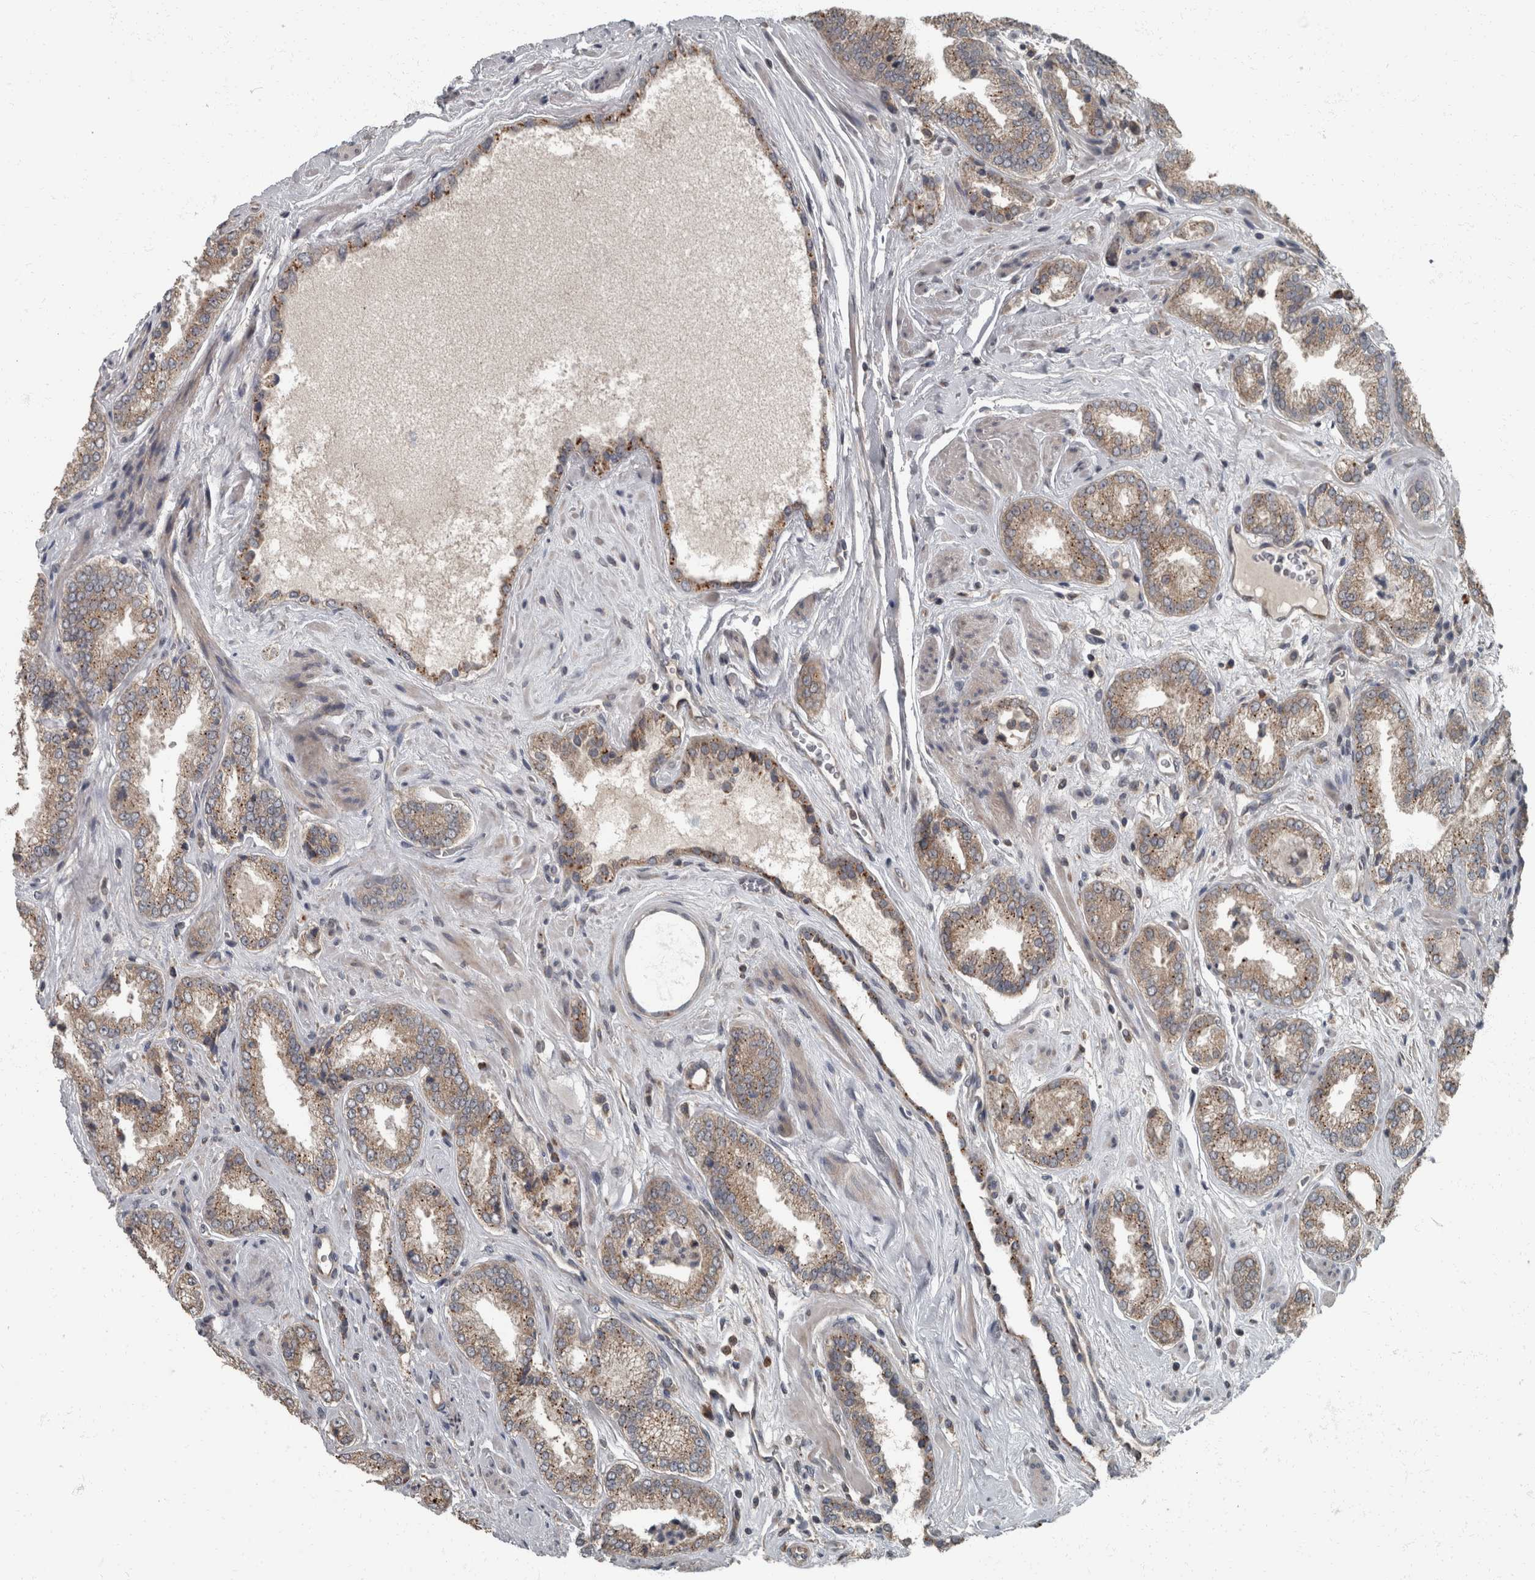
{"staining": {"intensity": "weak", "quantity": ">75%", "location": "cytoplasmic/membranous"}, "tissue": "prostate cancer", "cell_type": "Tumor cells", "image_type": "cancer", "snomed": [{"axis": "morphology", "description": "Adenocarcinoma, Low grade"}, {"axis": "topography", "description": "Prostate"}], "caption": "A brown stain highlights weak cytoplasmic/membranous expression of a protein in human prostate cancer tumor cells.", "gene": "RABGGTB", "patient": {"sex": "male", "age": 62}}